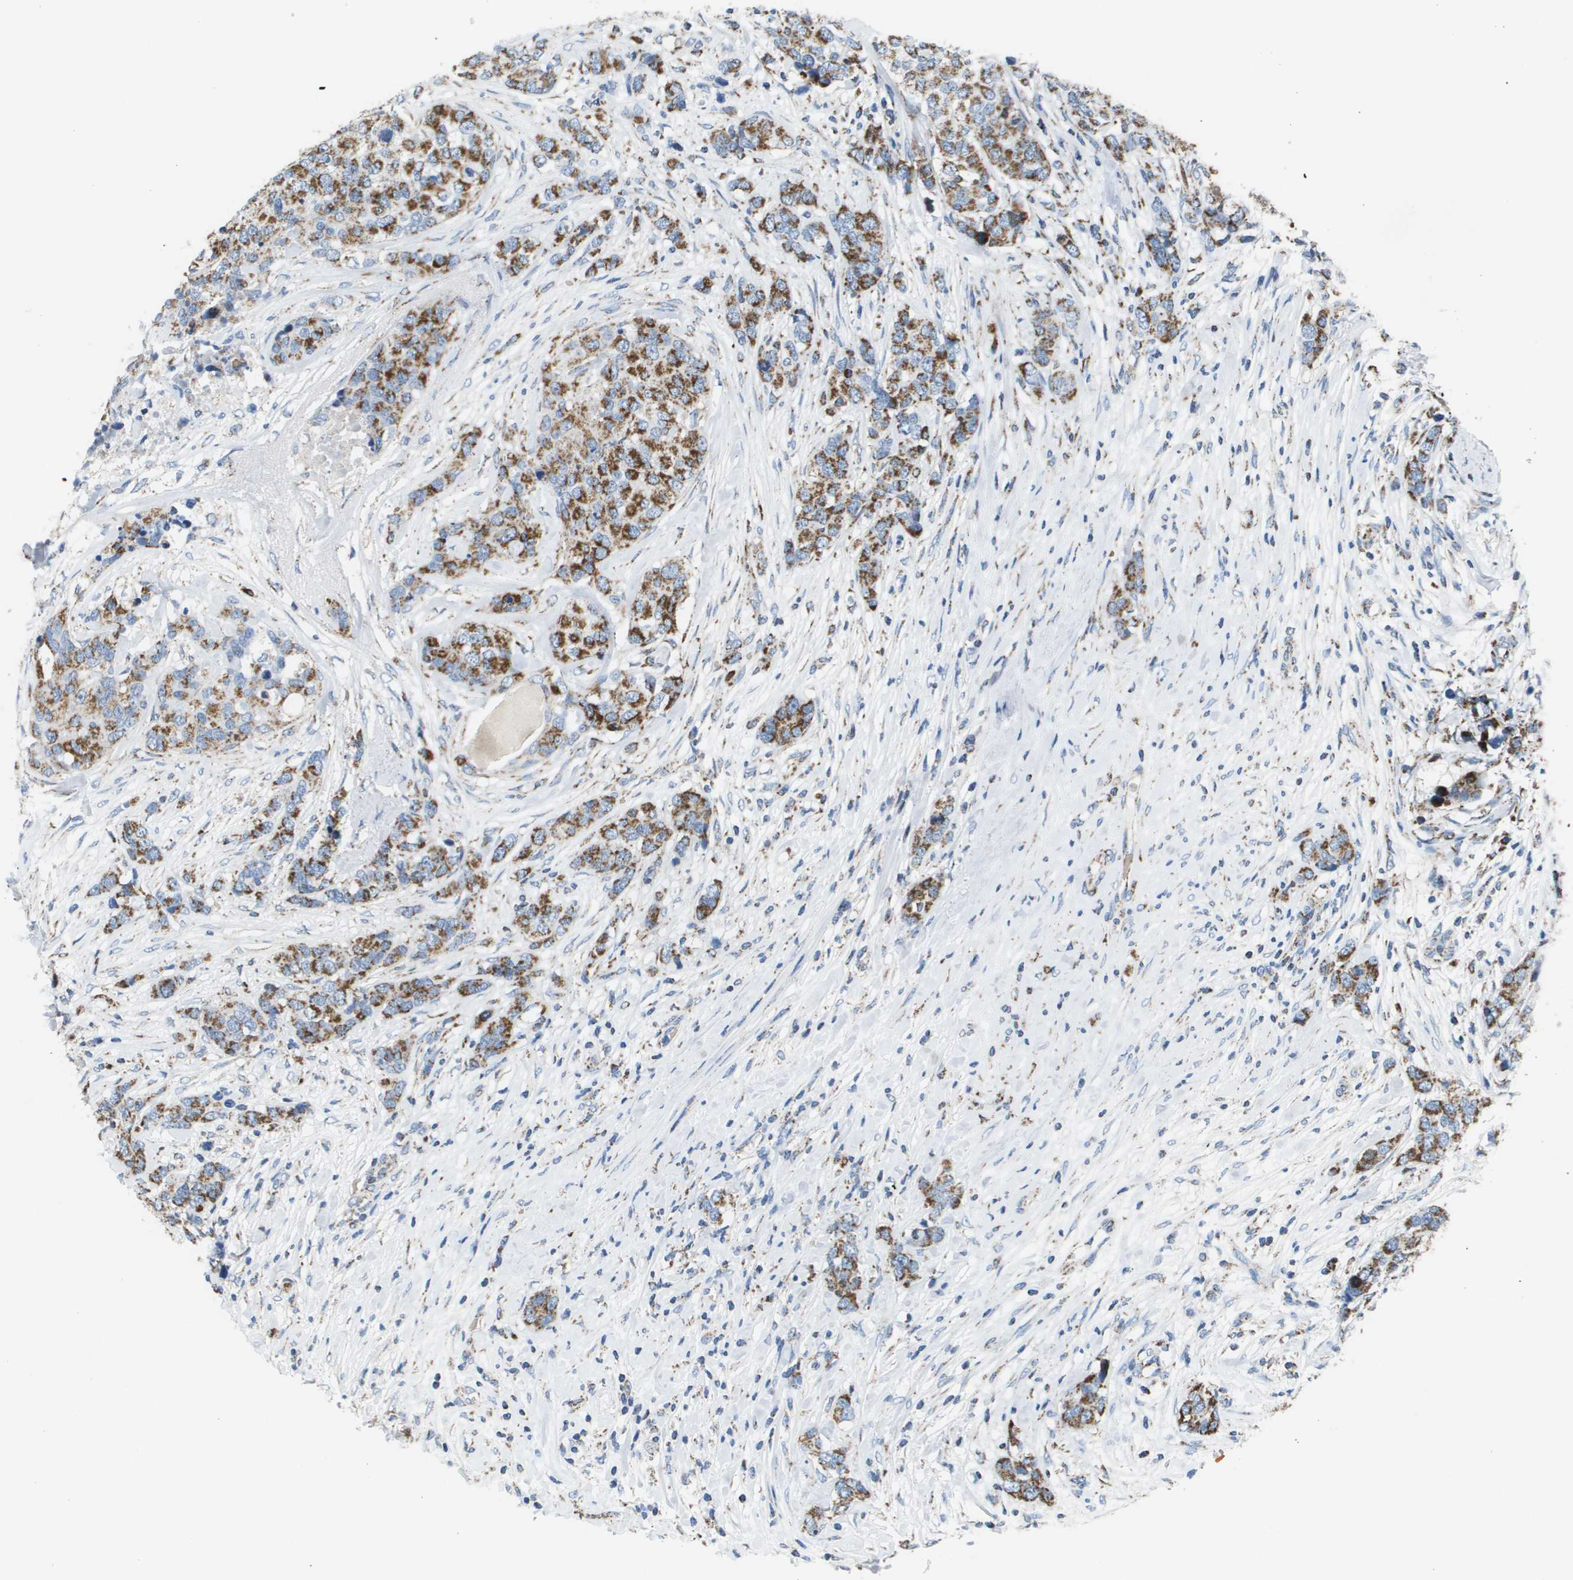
{"staining": {"intensity": "strong", "quantity": ">75%", "location": "cytoplasmic/membranous"}, "tissue": "breast cancer", "cell_type": "Tumor cells", "image_type": "cancer", "snomed": [{"axis": "morphology", "description": "Lobular carcinoma"}, {"axis": "topography", "description": "Breast"}], "caption": "A high-resolution photomicrograph shows immunohistochemistry (IHC) staining of breast lobular carcinoma, which displays strong cytoplasmic/membranous positivity in about >75% of tumor cells.", "gene": "ATP5F1B", "patient": {"sex": "female", "age": 59}}